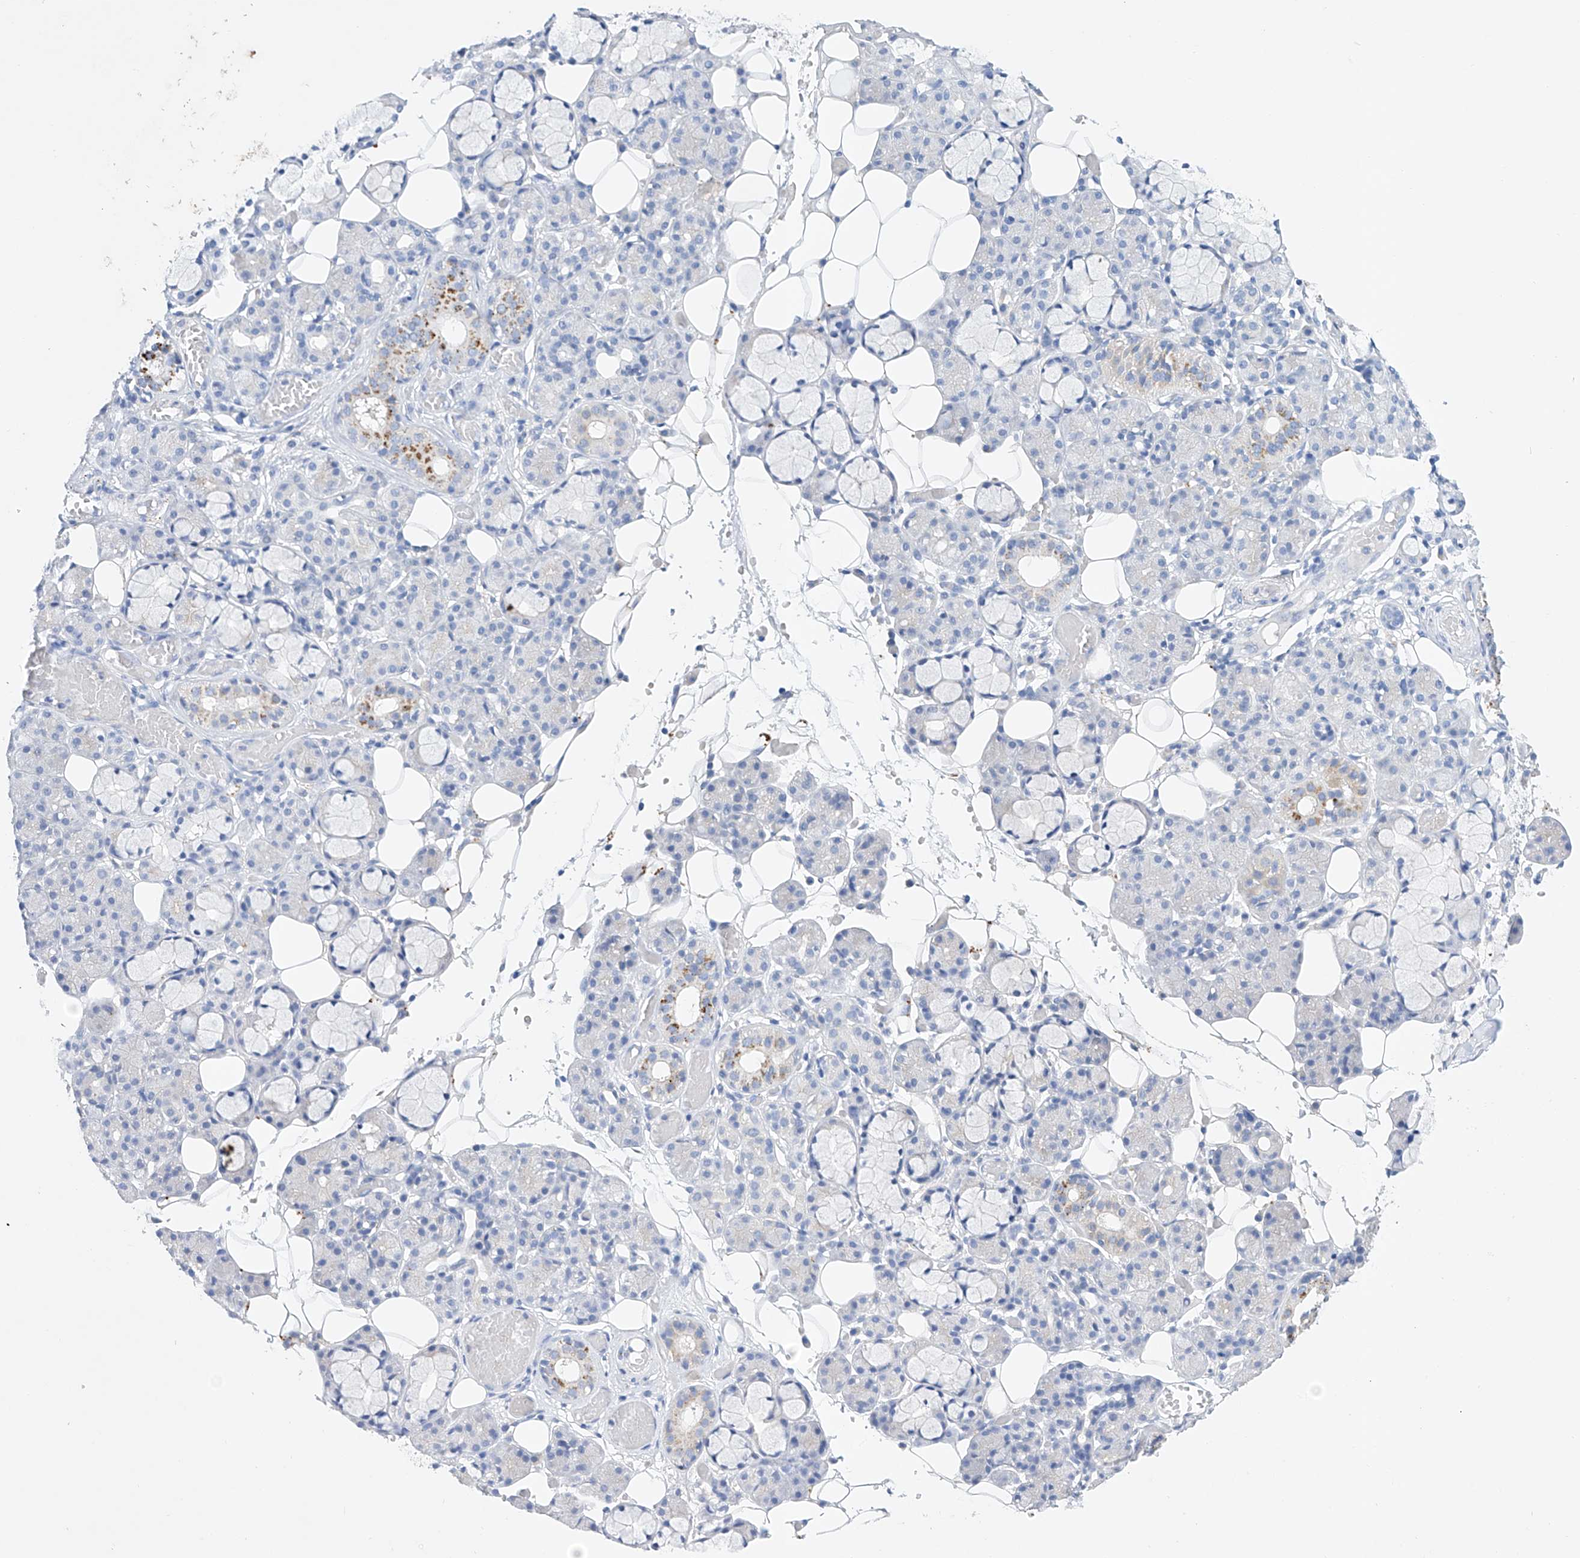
{"staining": {"intensity": "negative", "quantity": "none", "location": "none"}, "tissue": "salivary gland", "cell_type": "Glandular cells", "image_type": "normal", "snomed": [{"axis": "morphology", "description": "Normal tissue, NOS"}, {"axis": "topography", "description": "Salivary gland"}], "caption": "This micrograph is of normal salivary gland stained with immunohistochemistry to label a protein in brown with the nuclei are counter-stained blue. There is no positivity in glandular cells.", "gene": "LURAP1", "patient": {"sex": "male", "age": 63}}